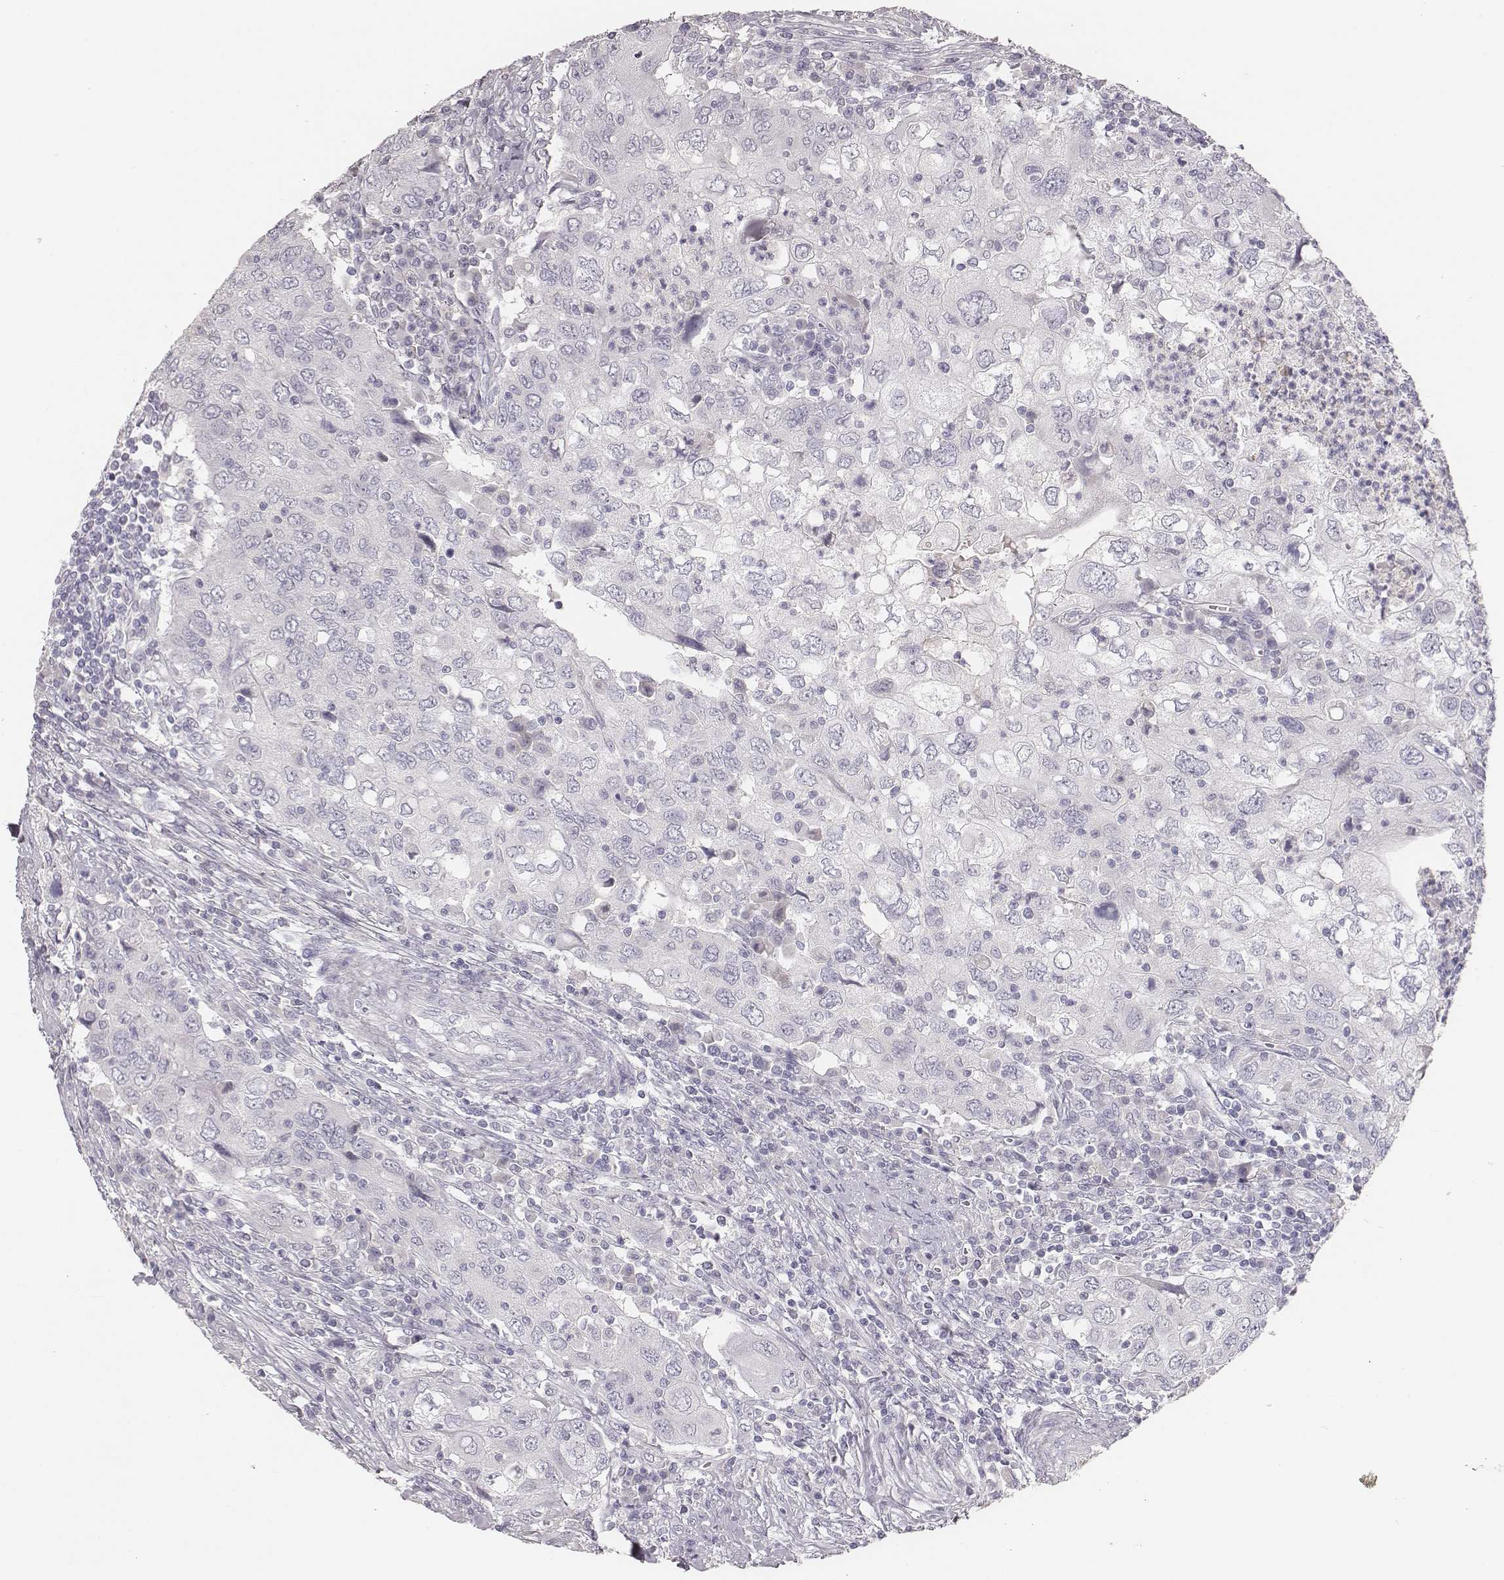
{"staining": {"intensity": "negative", "quantity": "none", "location": "none"}, "tissue": "urothelial cancer", "cell_type": "Tumor cells", "image_type": "cancer", "snomed": [{"axis": "morphology", "description": "Urothelial carcinoma, High grade"}, {"axis": "topography", "description": "Urinary bladder"}], "caption": "The histopathology image shows no significant staining in tumor cells of high-grade urothelial carcinoma.", "gene": "MYH6", "patient": {"sex": "male", "age": 76}}